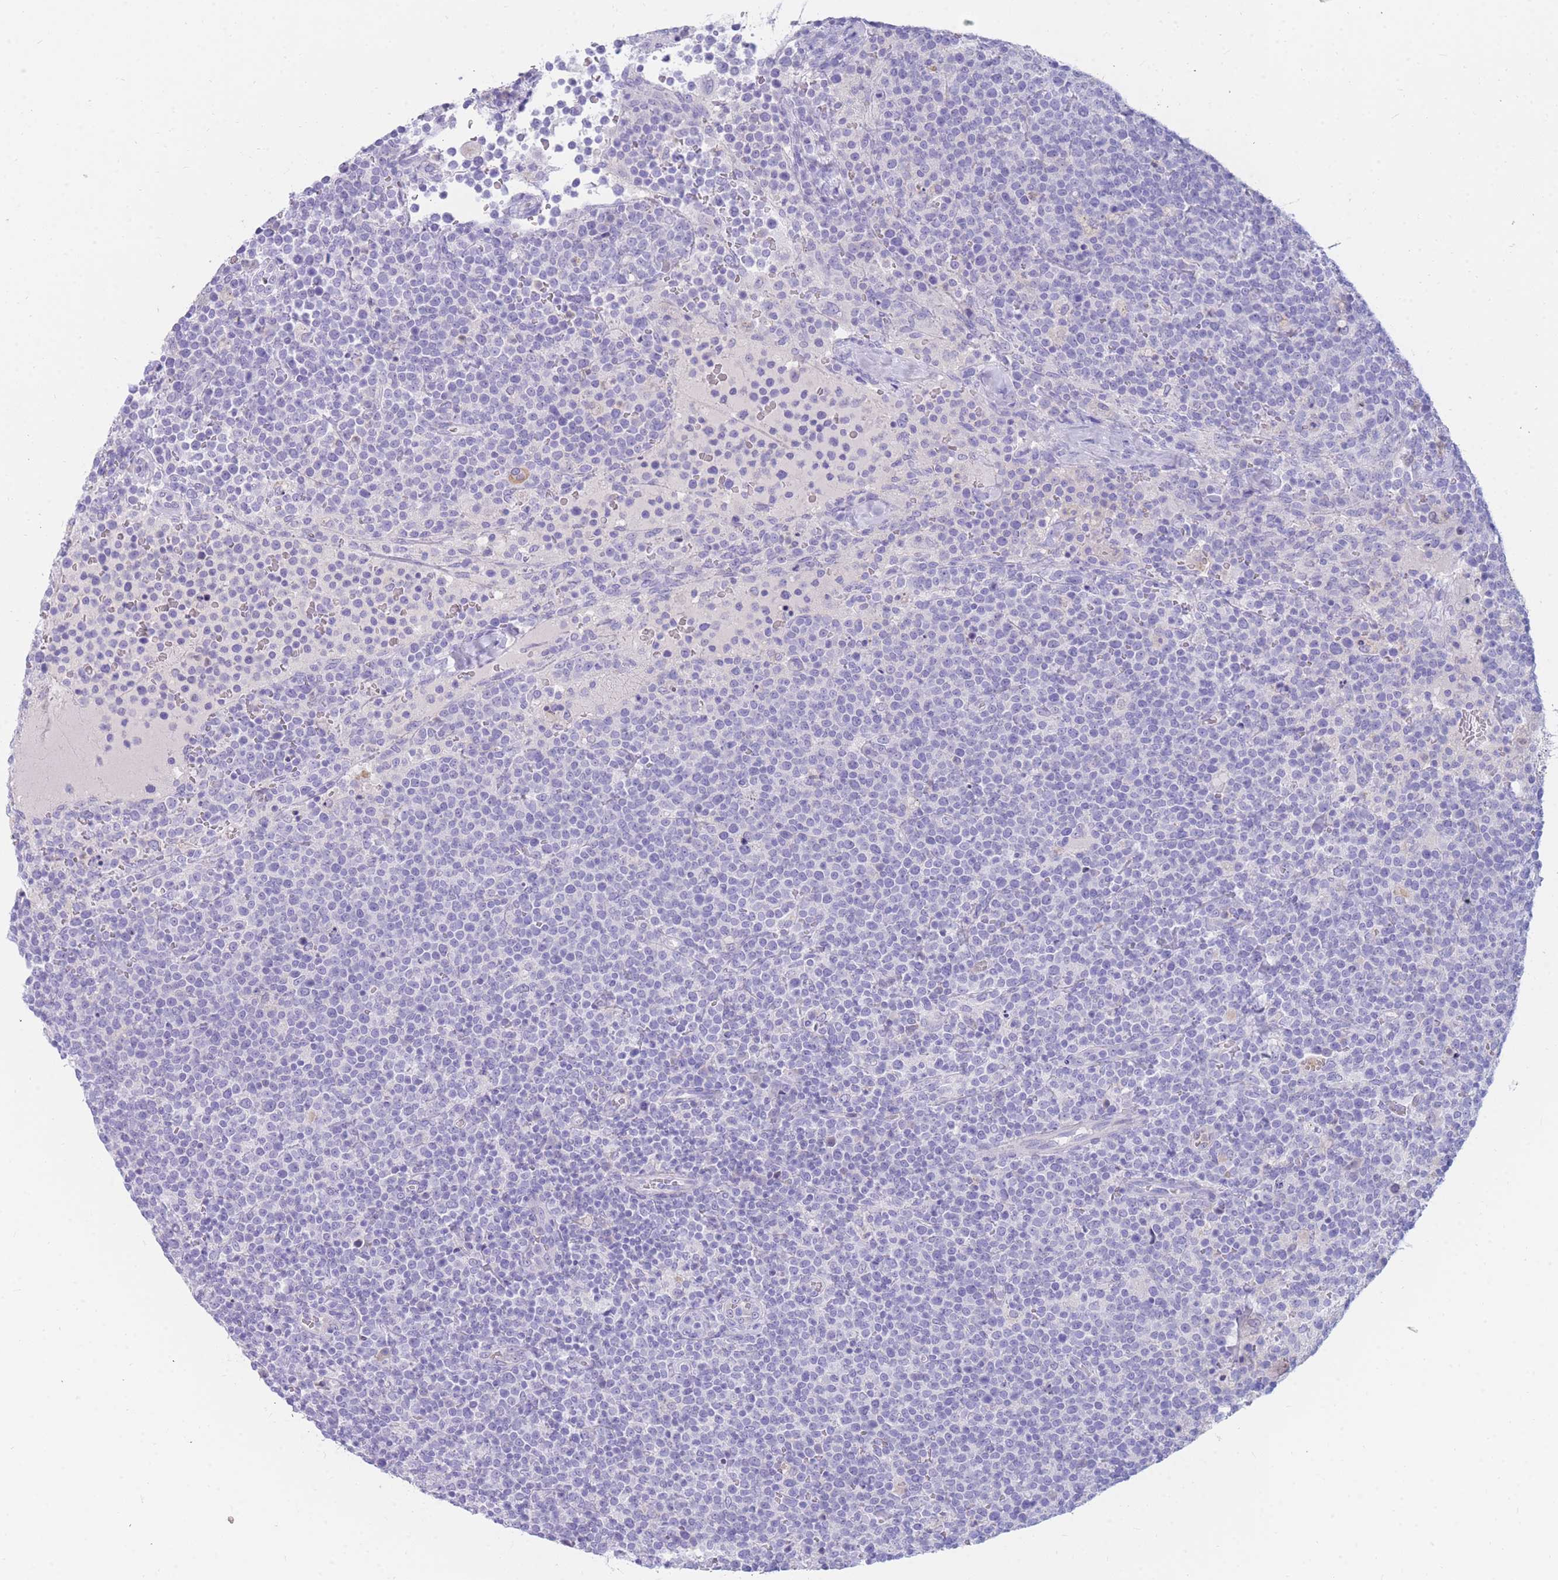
{"staining": {"intensity": "negative", "quantity": "none", "location": "none"}, "tissue": "lymphoma", "cell_type": "Tumor cells", "image_type": "cancer", "snomed": [{"axis": "morphology", "description": "Malignant lymphoma, non-Hodgkin's type, High grade"}, {"axis": "topography", "description": "Lymph node"}], "caption": "The immunohistochemistry (IHC) image has no significant staining in tumor cells of malignant lymphoma, non-Hodgkin's type (high-grade) tissue.", "gene": "NKX1-2", "patient": {"sex": "male", "age": 61}}